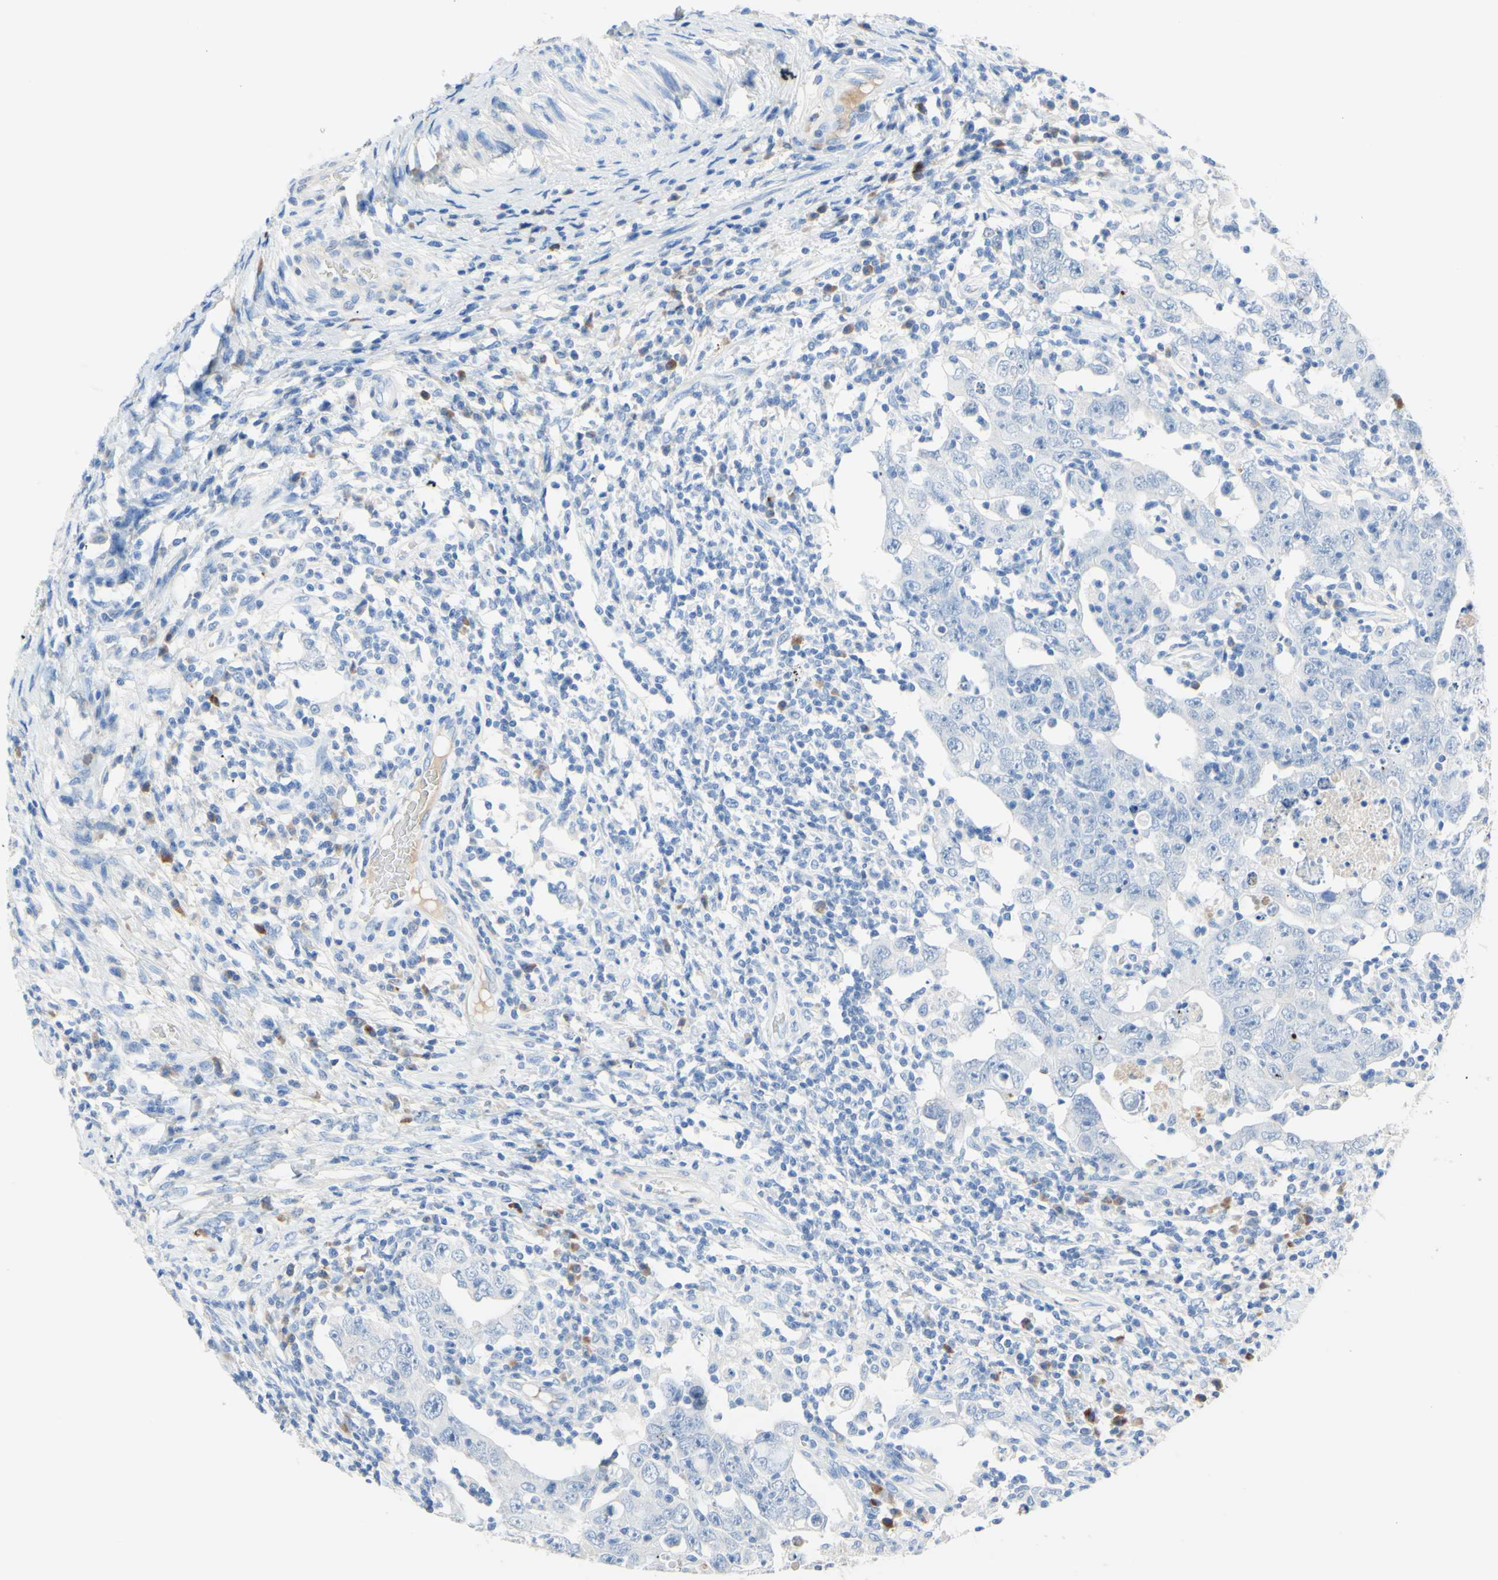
{"staining": {"intensity": "negative", "quantity": "none", "location": "none"}, "tissue": "testis cancer", "cell_type": "Tumor cells", "image_type": "cancer", "snomed": [{"axis": "morphology", "description": "Carcinoma, Embryonal, NOS"}, {"axis": "topography", "description": "Testis"}], "caption": "Testis cancer was stained to show a protein in brown. There is no significant staining in tumor cells. Brightfield microscopy of immunohistochemistry stained with DAB (brown) and hematoxylin (blue), captured at high magnification.", "gene": "IL6ST", "patient": {"sex": "male", "age": 26}}